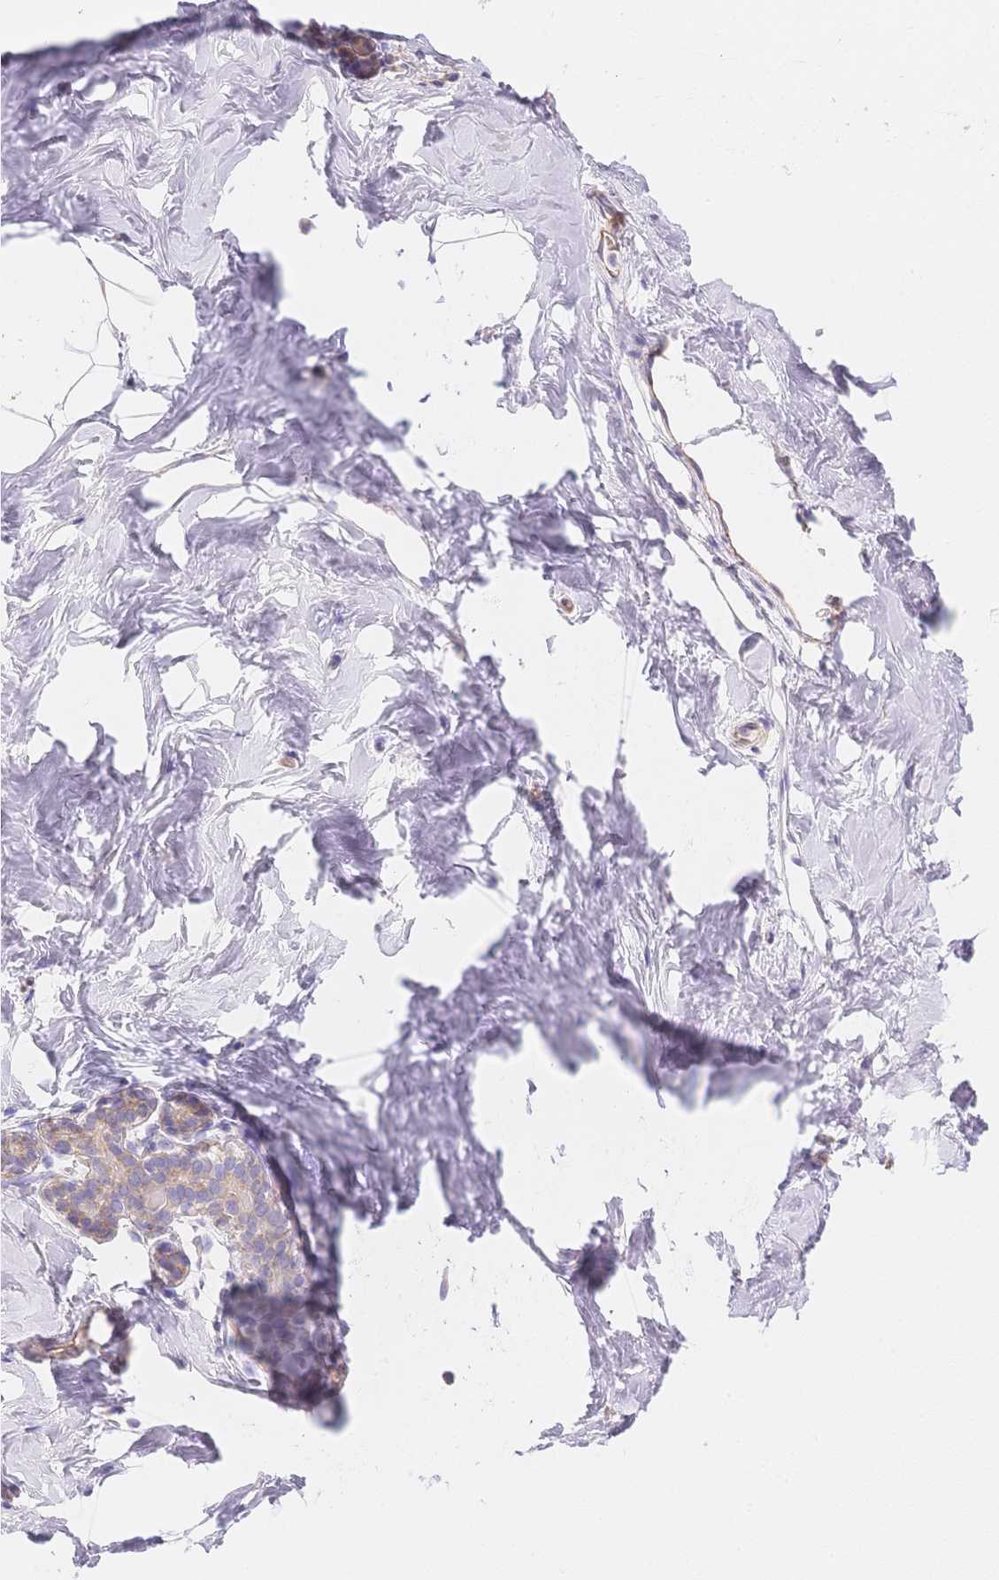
{"staining": {"intensity": "negative", "quantity": "none", "location": "none"}, "tissue": "breast", "cell_type": "Adipocytes", "image_type": "normal", "snomed": [{"axis": "morphology", "description": "Normal tissue, NOS"}, {"axis": "topography", "description": "Breast"}], "caption": "Protein analysis of benign breast demonstrates no significant expression in adipocytes.", "gene": "SMYD1", "patient": {"sex": "female", "age": 32}}